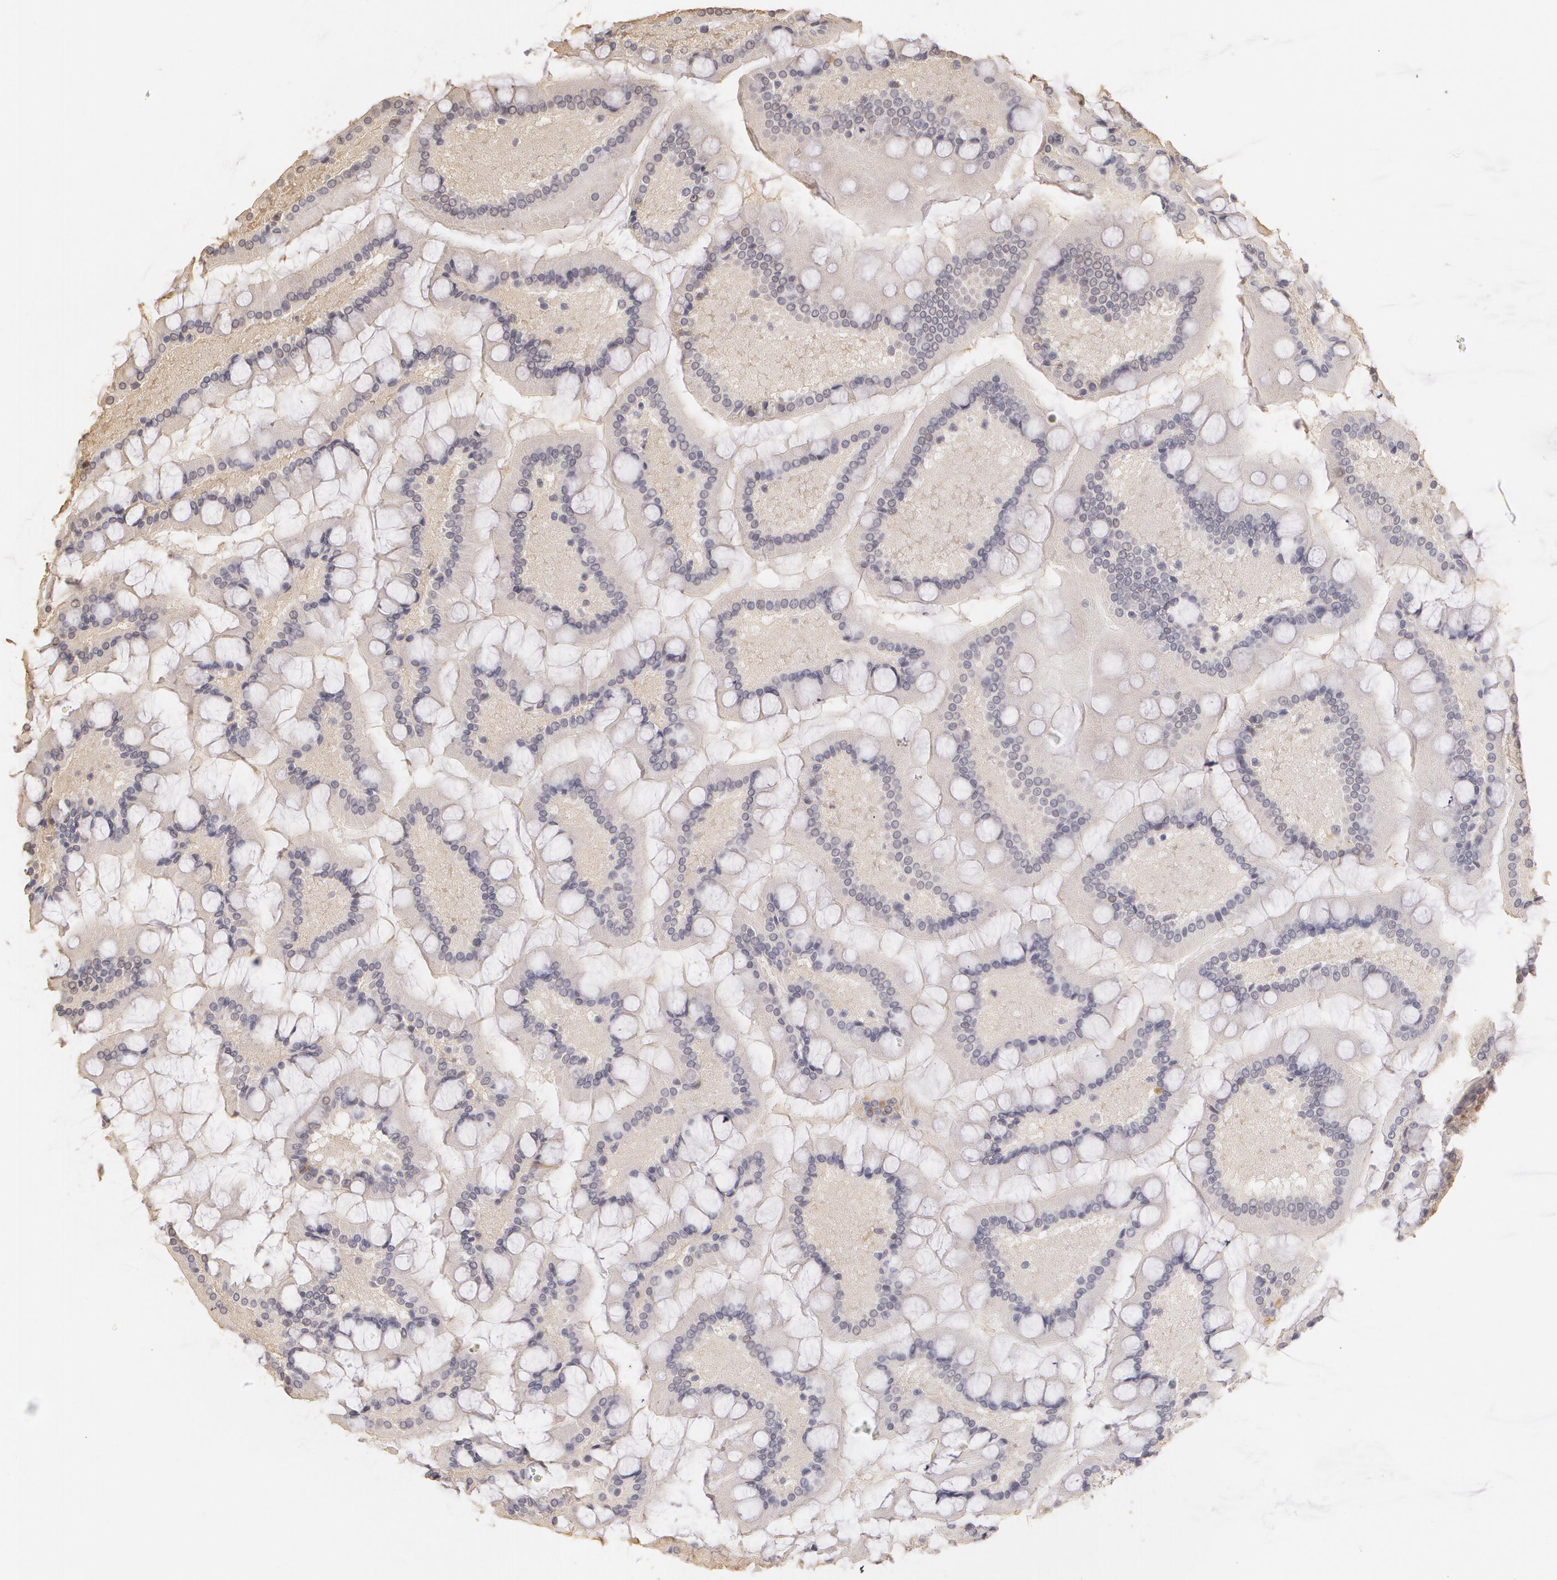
{"staining": {"intensity": "weak", "quantity": ">75%", "location": "cytoplasmic/membranous"}, "tissue": "small intestine", "cell_type": "Glandular cells", "image_type": "normal", "snomed": [{"axis": "morphology", "description": "Normal tissue, NOS"}, {"axis": "topography", "description": "Small intestine"}], "caption": "Weak cytoplasmic/membranous expression is present in about >75% of glandular cells in unremarkable small intestine.", "gene": "LRG1", "patient": {"sex": "male", "age": 41}}